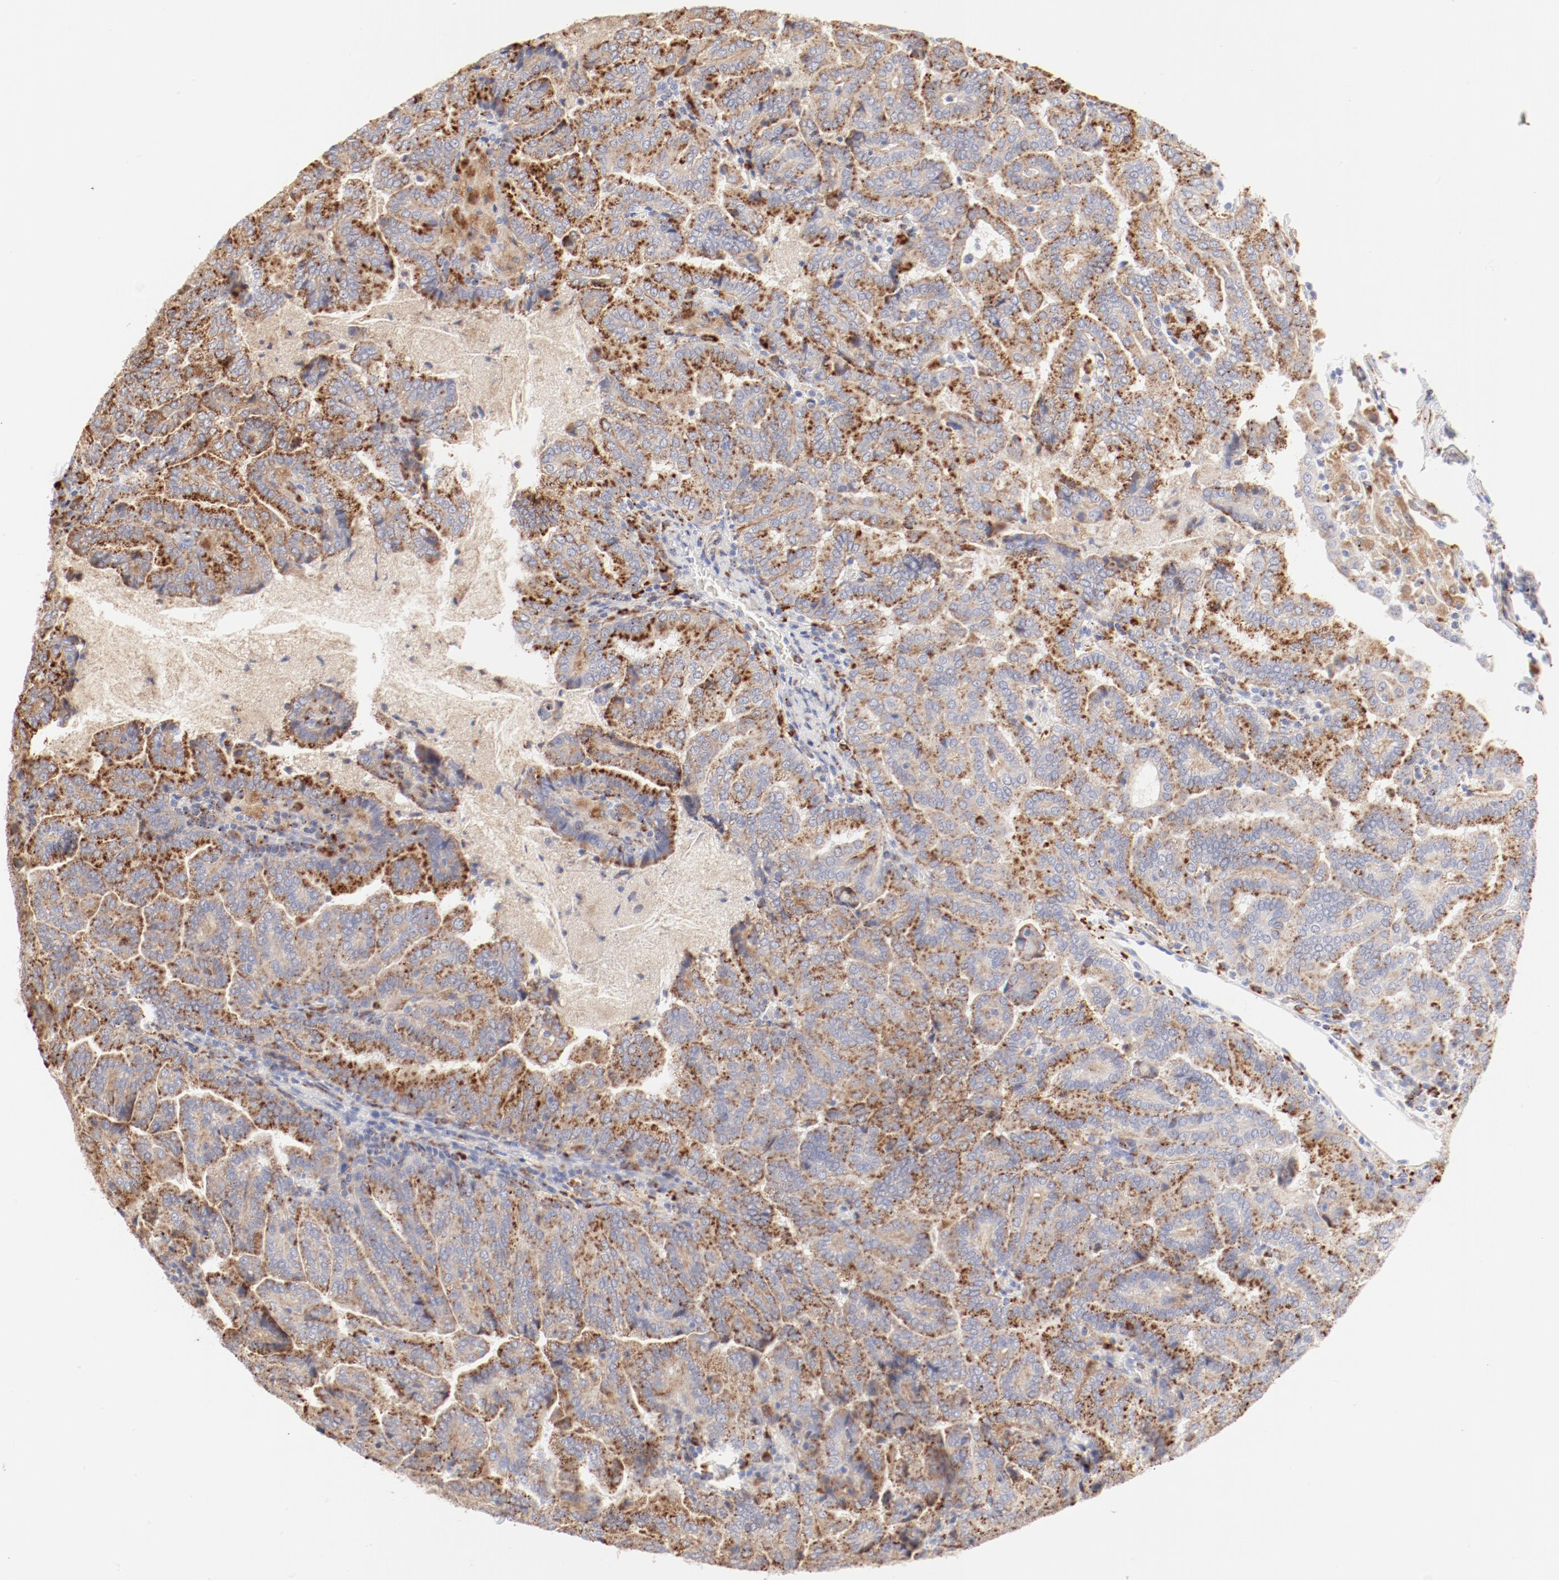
{"staining": {"intensity": "strong", "quantity": ">75%", "location": "cytoplasmic/membranous"}, "tissue": "renal cancer", "cell_type": "Tumor cells", "image_type": "cancer", "snomed": [{"axis": "morphology", "description": "Adenocarcinoma, NOS"}, {"axis": "topography", "description": "Kidney"}], "caption": "An image of human renal cancer stained for a protein exhibits strong cytoplasmic/membranous brown staining in tumor cells. The staining is performed using DAB (3,3'-diaminobenzidine) brown chromogen to label protein expression. The nuclei are counter-stained blue using hematoxylin.", "gene": "CTSH", "patient": {"sex": "male", "age": 61}}